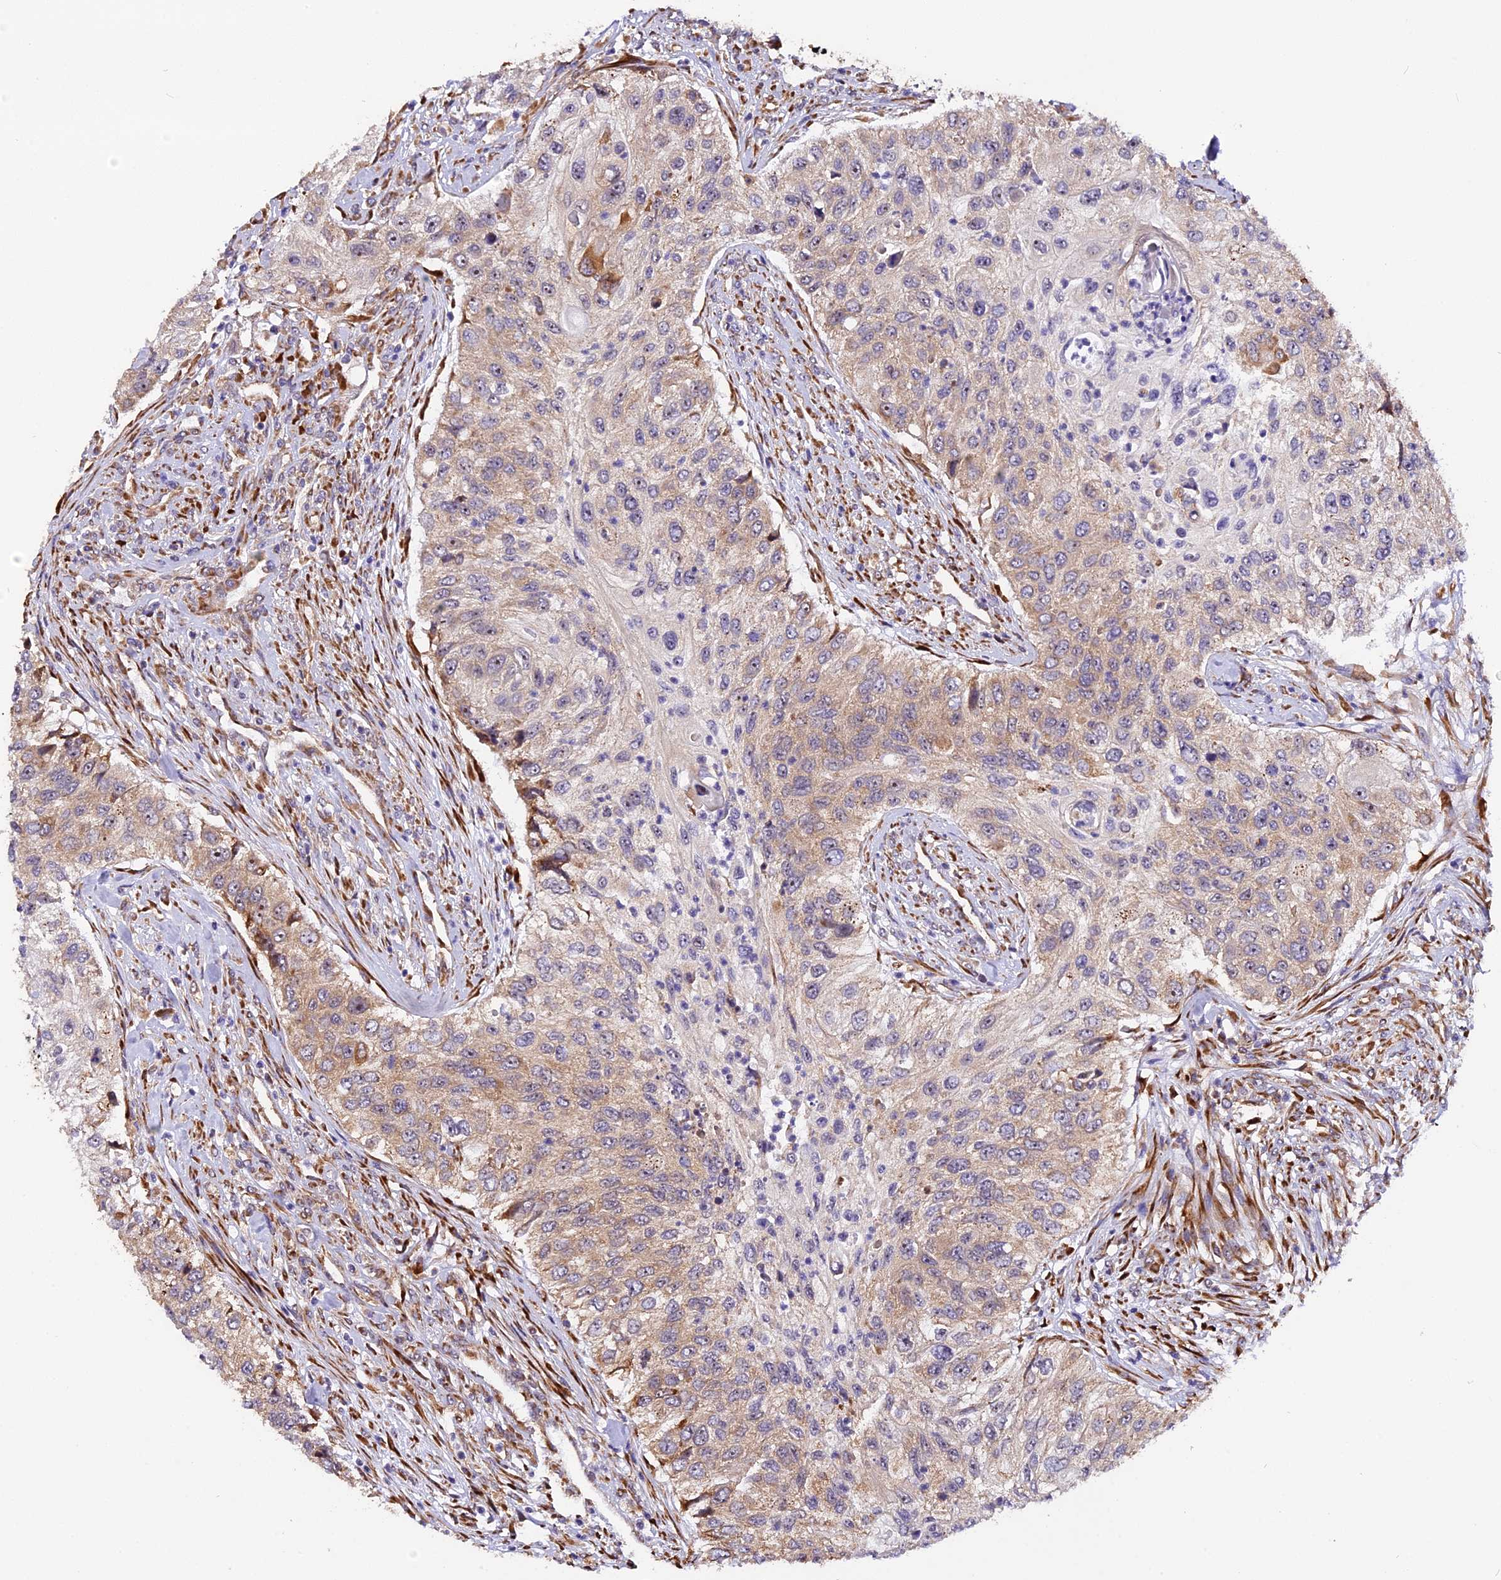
{"staining": {"intensity": "weak", "quantity": "25%-75%", "location": "cytoplasmic/membranous"}, "tissue": "urothelial cancer", "cell_type": "Tumor cells", "image_type": "cancer", "snomed": [{"axis": "morphology", "description": "Urothelial carcinoma, High grade"}, {"axis": "topography", "description": "Urinary bladder"}], "caption": "Protein staining by immunohistochemistry exhibits weak cytoplasmic/membranous positivity in about 25%-75% of tumor cells in urothelial cancer.", "gene": "GNPTAB", "patient": {"sex": "female", "age": 60}}